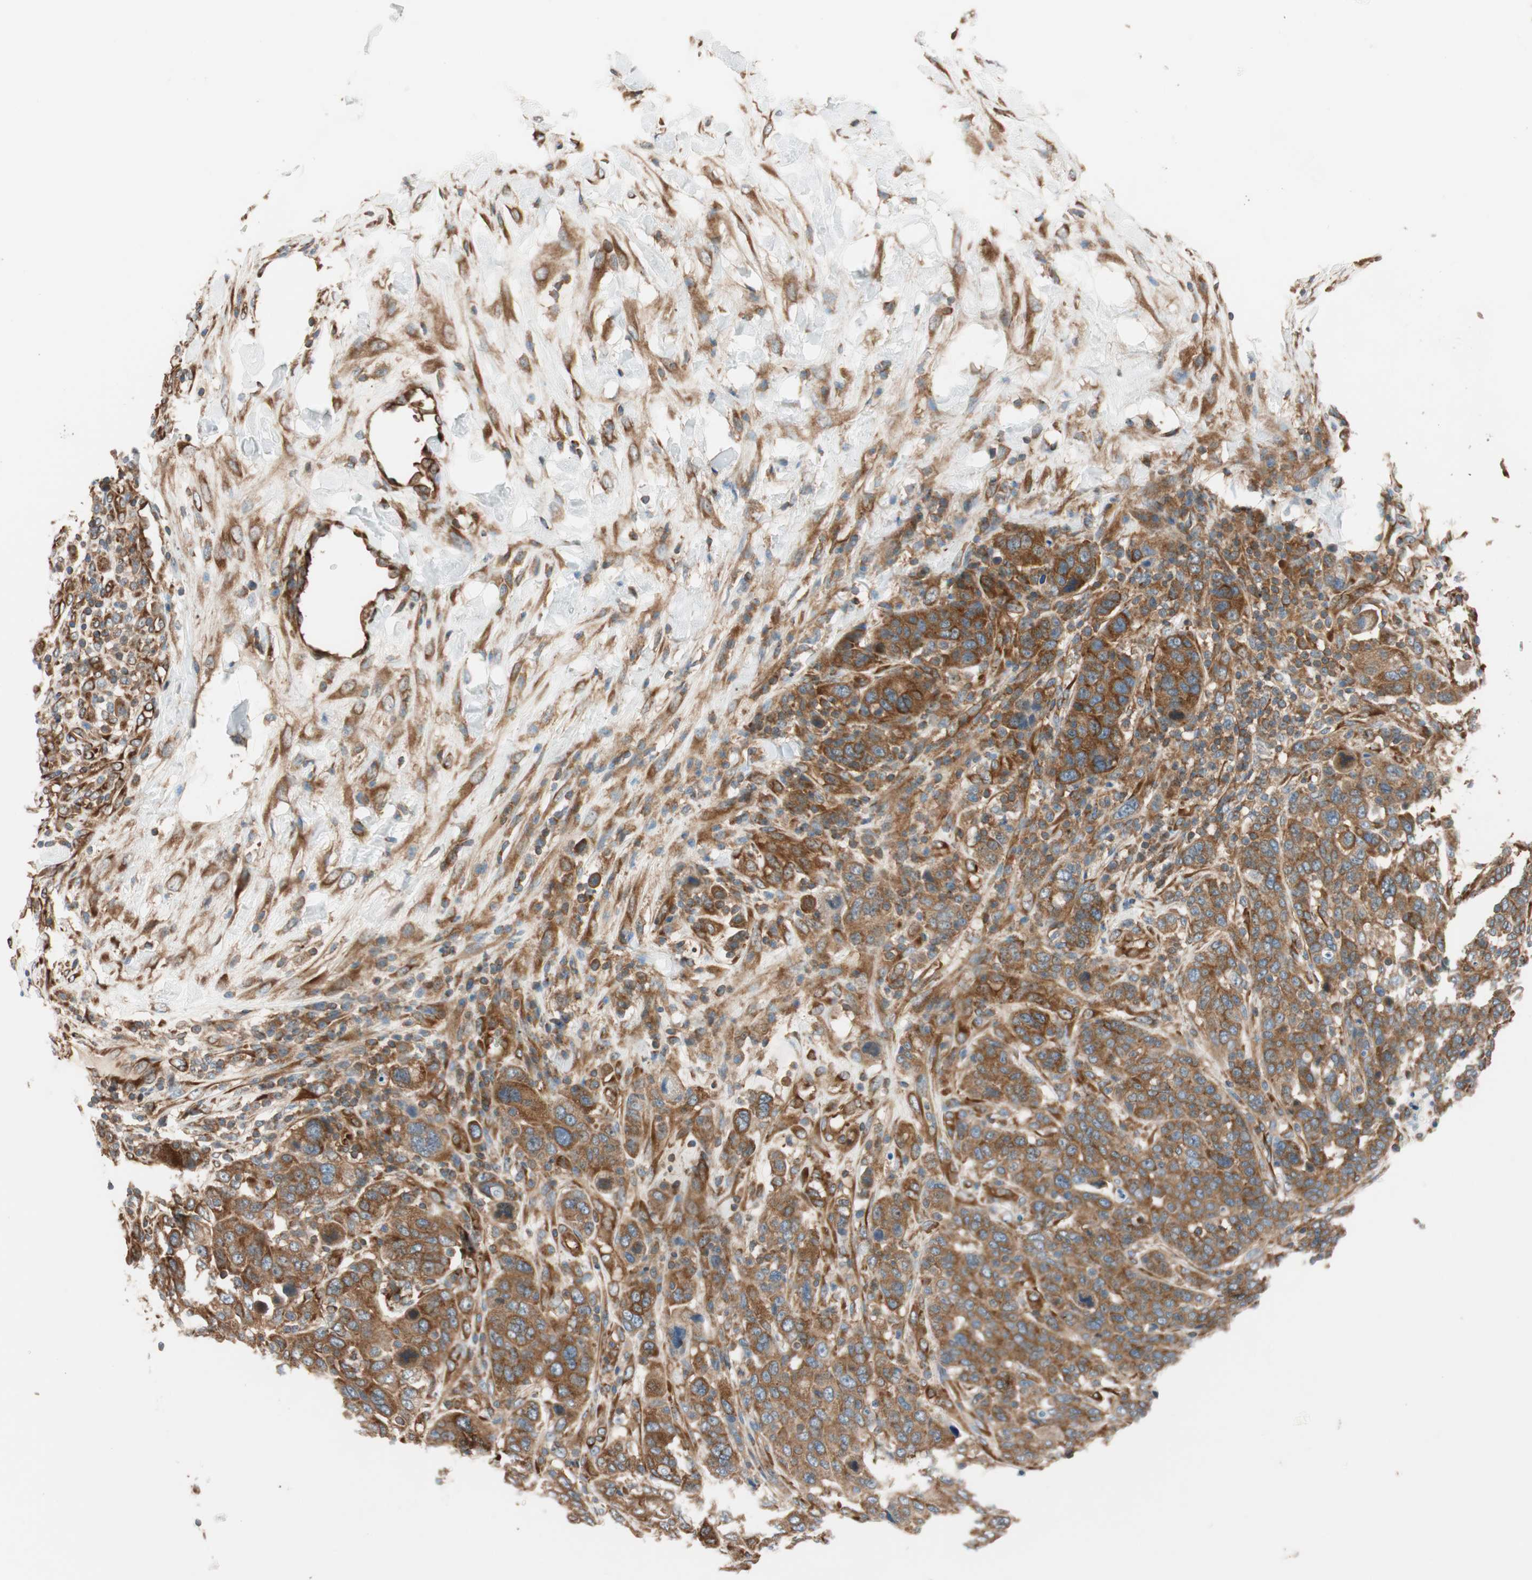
{"staining": {"intensity": "strong", "quantity": ">75%", "location": "cytoplasmic/membranous"}, "tissue": "breast cancer", "cell_type": "Tumor cells", "image_type": "cancer", "snomed": [{"axis": "morphology", "description": "Duct carcinoma"}, {"axis": "topography", "description": "Breast"}], "caption": "There is high levels of strong cytoplasmic/membranous expression in tumor cells of breast invasive ductal carcinoma, as demonstrated by immunohistochemical staining (brown color).", "gene": "WASL", "patient": {"sex": "female", "age": 37}}